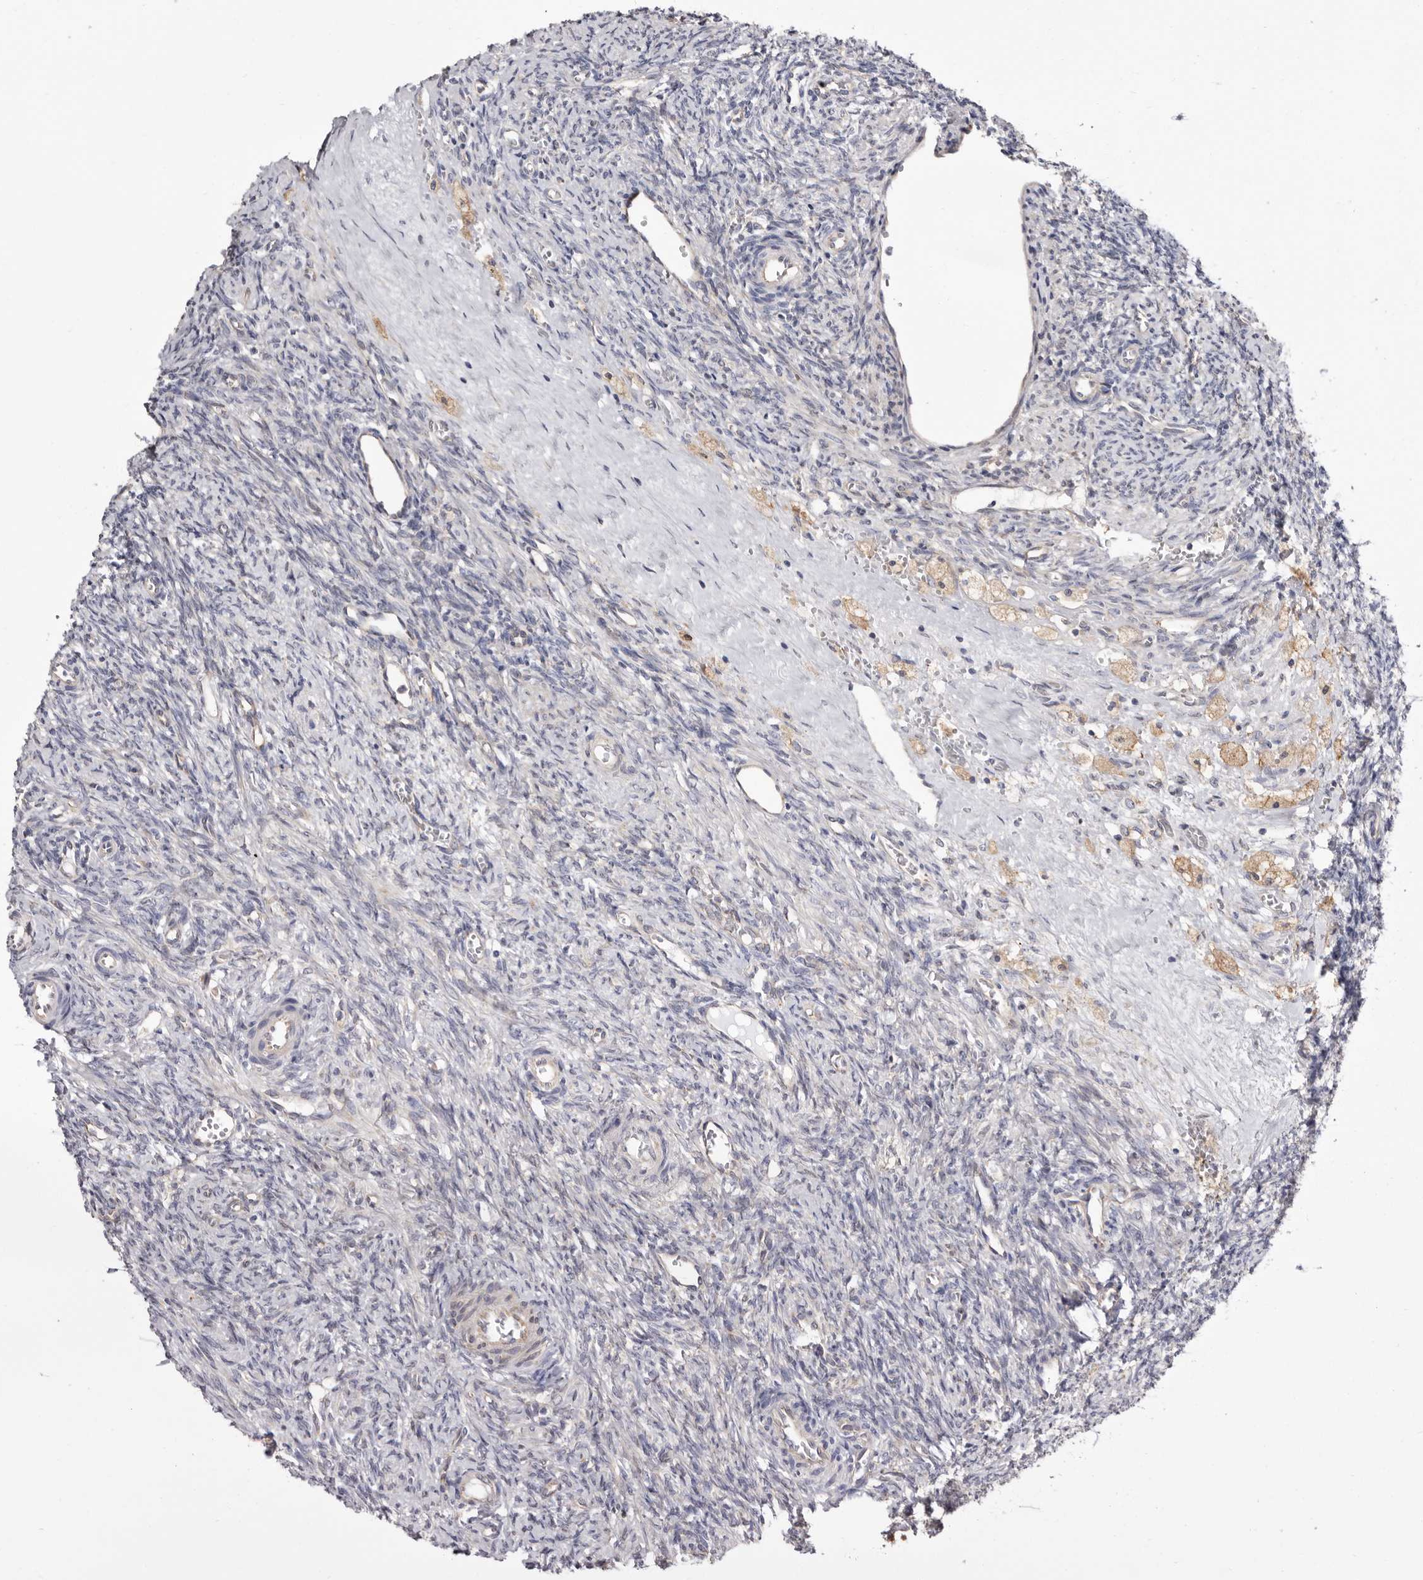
{"staining": {"intensity": "weak", "quantity": ">75%", "location": "cytoplasmic/membranous"}, "tissue": "ovary", "cell_type": "Follicle cells", "image_type": "normal", "snomed": [{"axis": "morphology", "description": "Normal tissue, NOS"}, {"axis": "topography", "description": "Ovary"}], "caption": "DAB (3,3'-diaminobenzidine) immunohistochemical staining of benign human ovary exhibits weak cytoplasmic/membranous protein staining in approximately >75% of follicle cells. Using DAB (3,3'-diaminobenzidine) (brown) and hematoxylin (blue) stains, captured at high magnification using brightfield microscopy.", "gene": "COQ8B", "patient": {"sex": "female", "age": 41}}